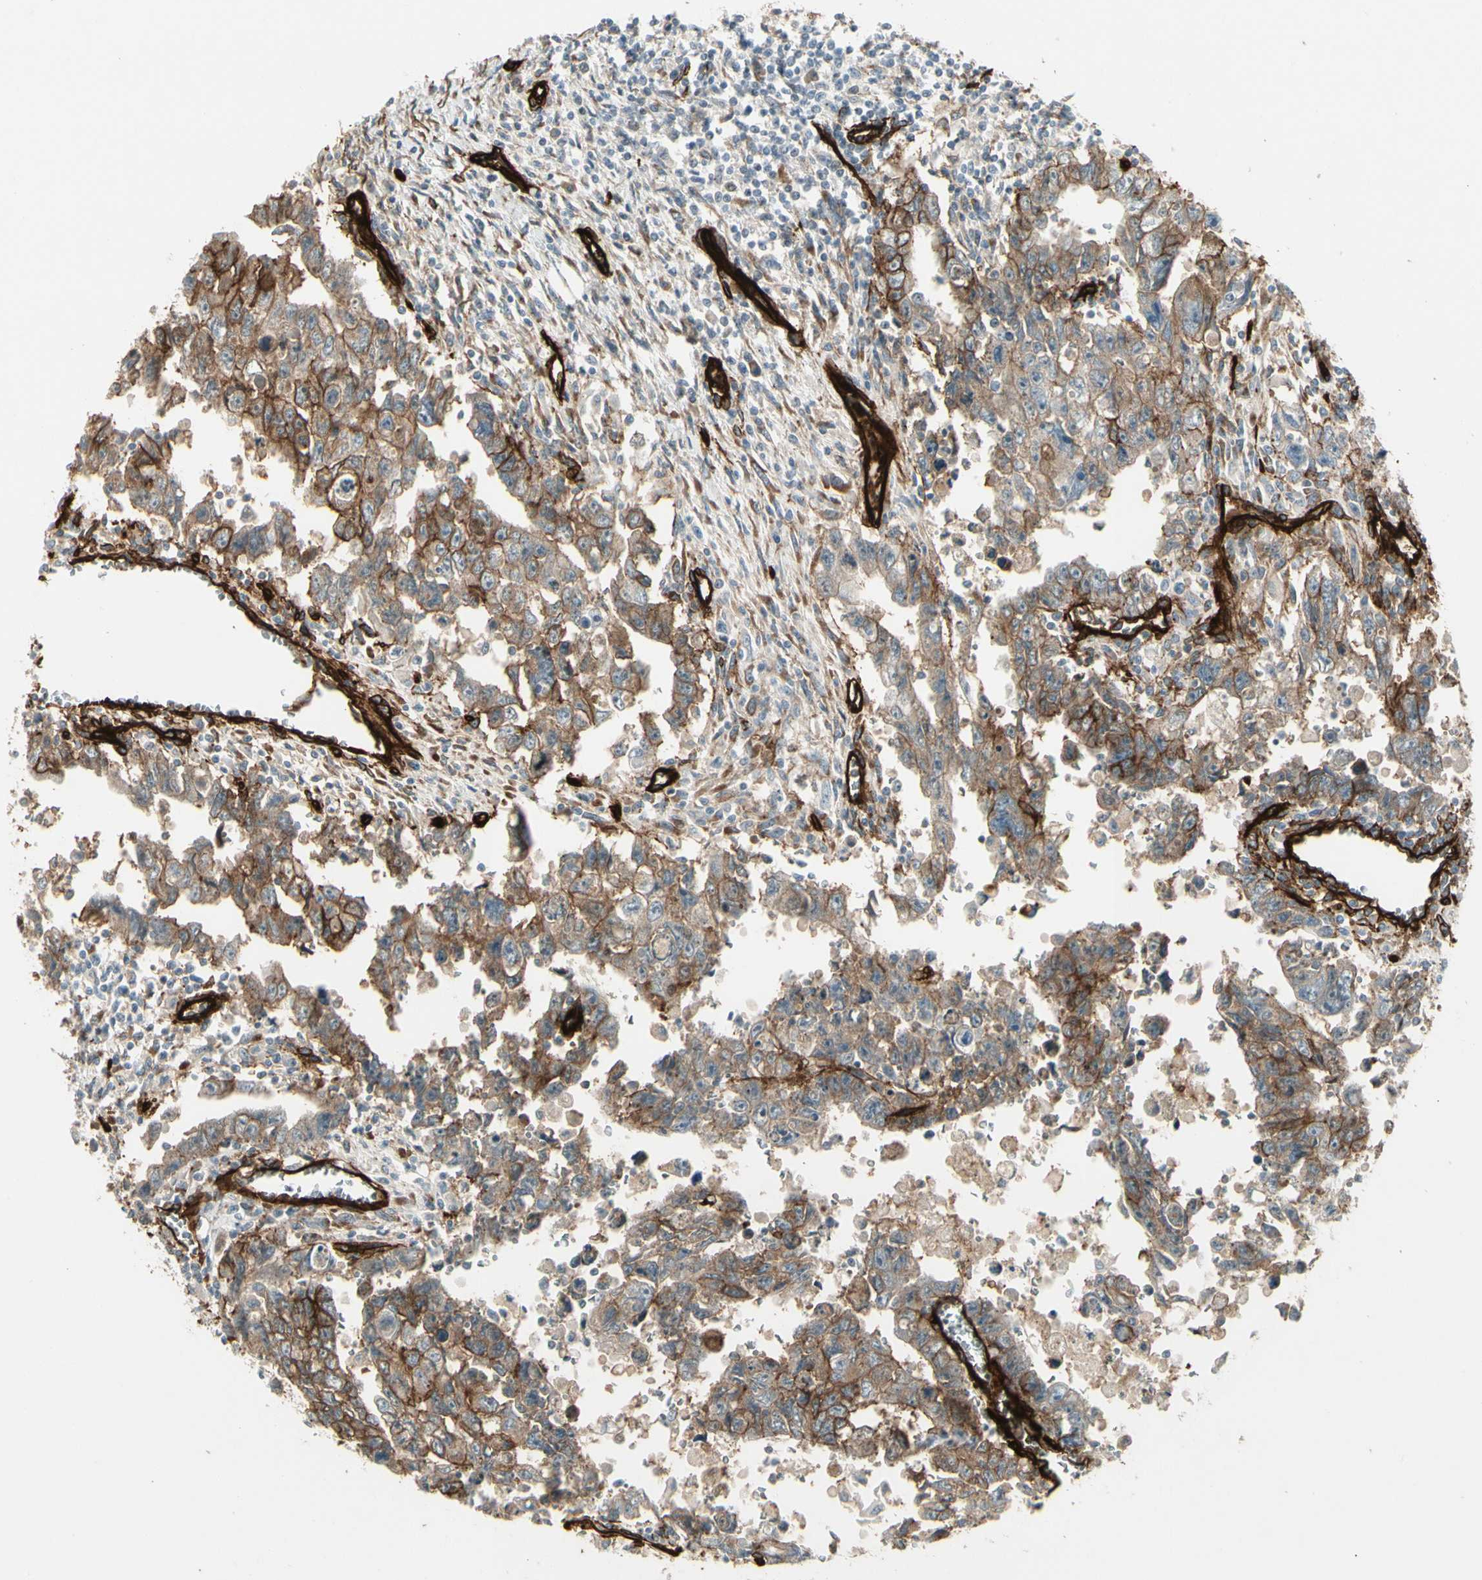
{"staining": {"intensity": "moderate", "quantity": ">75%", "location": "cytoplasmic/membranous"}, "tissue": "testis cancer", "cell_type": "Tumor cells", "image_type": "cancer", "snomed": [{"axis": "morphology", "description": "Carcinoma, Embryonal, NOS"}, {"axis": "topography", "description": "Testis"}], "caption": "Human embryonal carcinoma (testis) stained with a brown dye demonstrates moderate cytoplasmic/membranous positive positivity in approximately >75% of tumor cells.", "gene": "MCAM", "patient": {"sex": "male", "age": 28}}